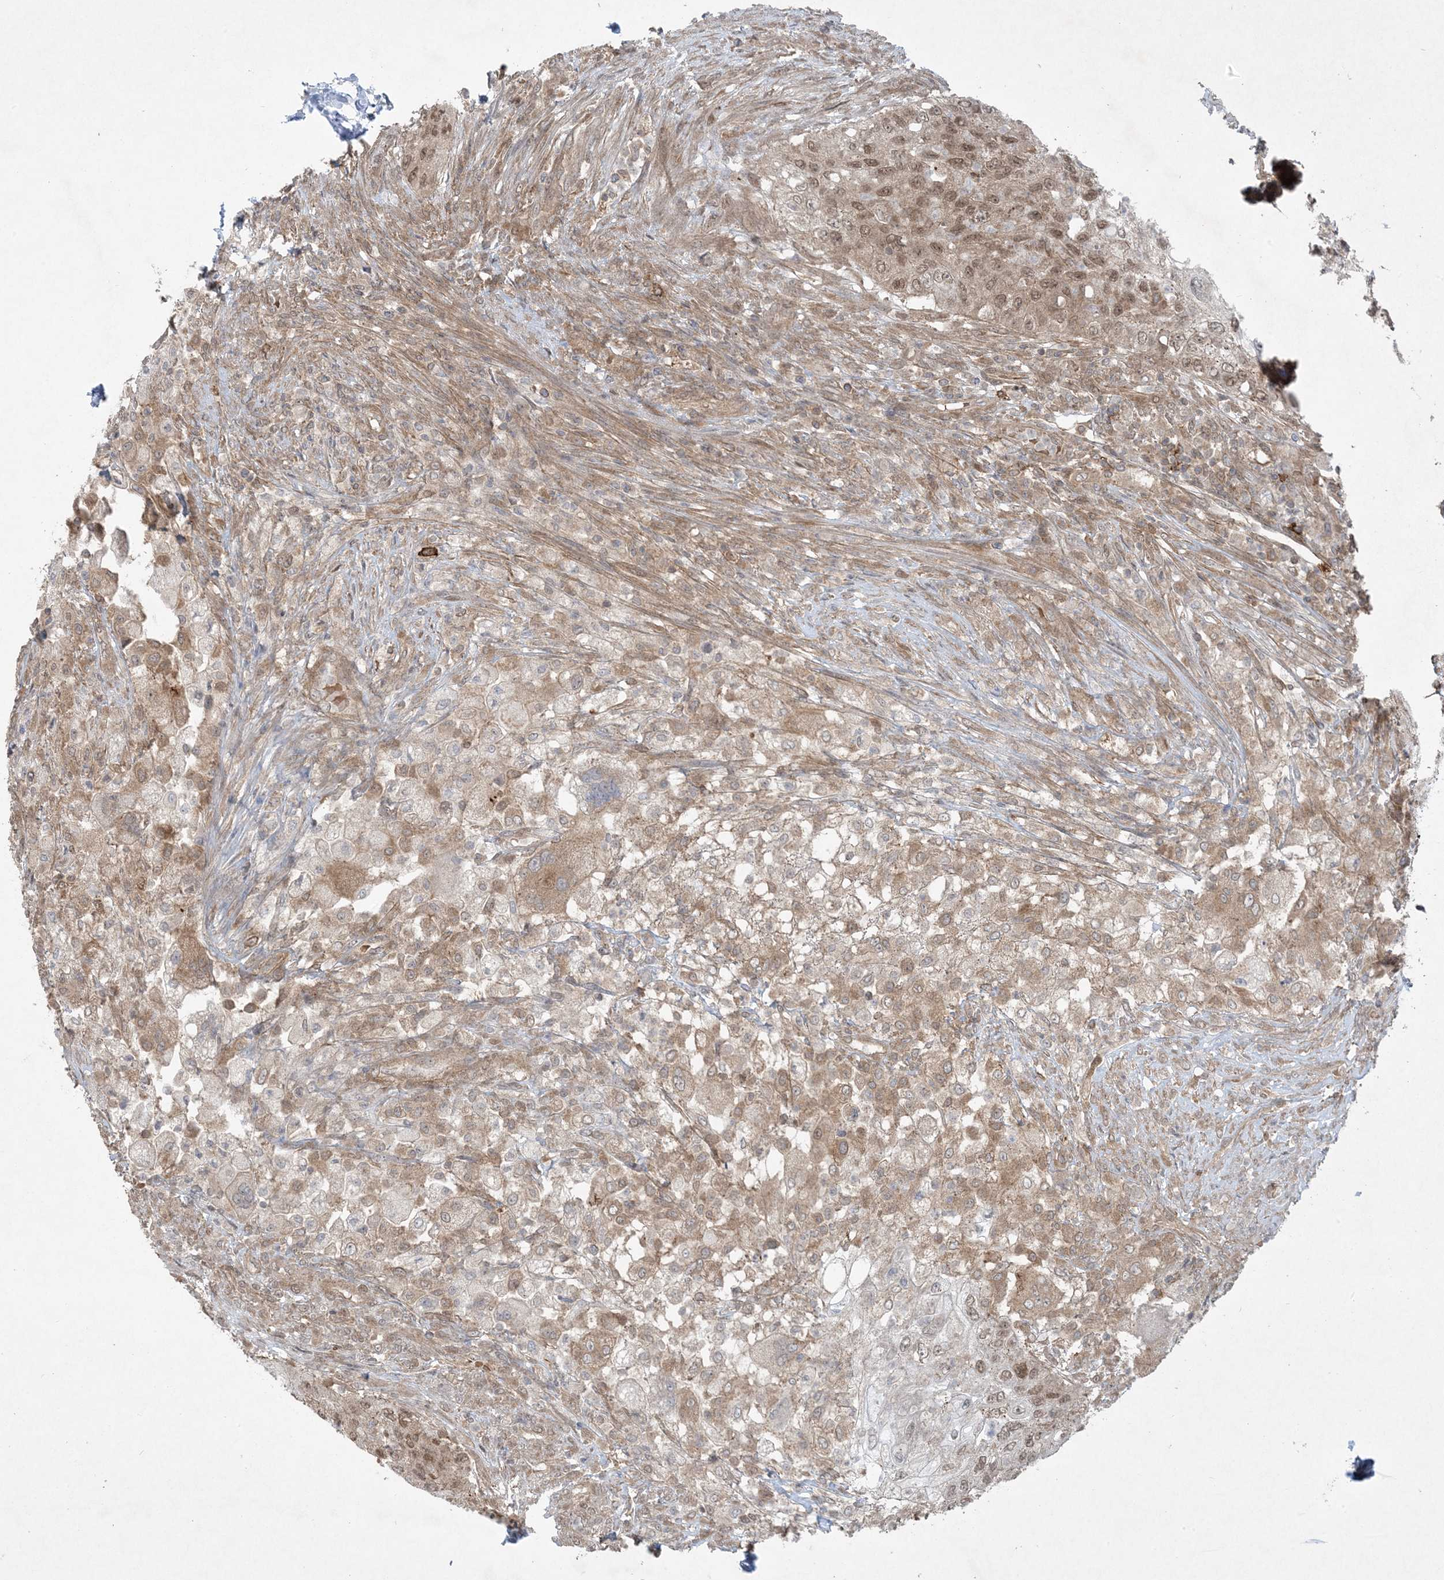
{"staining": {"intensity": "moderate", "quantity": ">75%", "location": "cytoplasmic/membranous,nuclear"}, "tissue": "urothelial cancer", "cell_type": "Tumor cells", "image_type": "cancer", "snomed": [{"axis": "morphology", "description": "Urothelial carcinoma, High grade"}, {"axis": "topography", "description": "Urinary bladder"}], "caption": "Human high-grade urothelial carcinoma stained with a protein marker shows moderate staining in tumor cells.", "gene": "STAM2", "patient": {"sex": "female", "age": 60}}